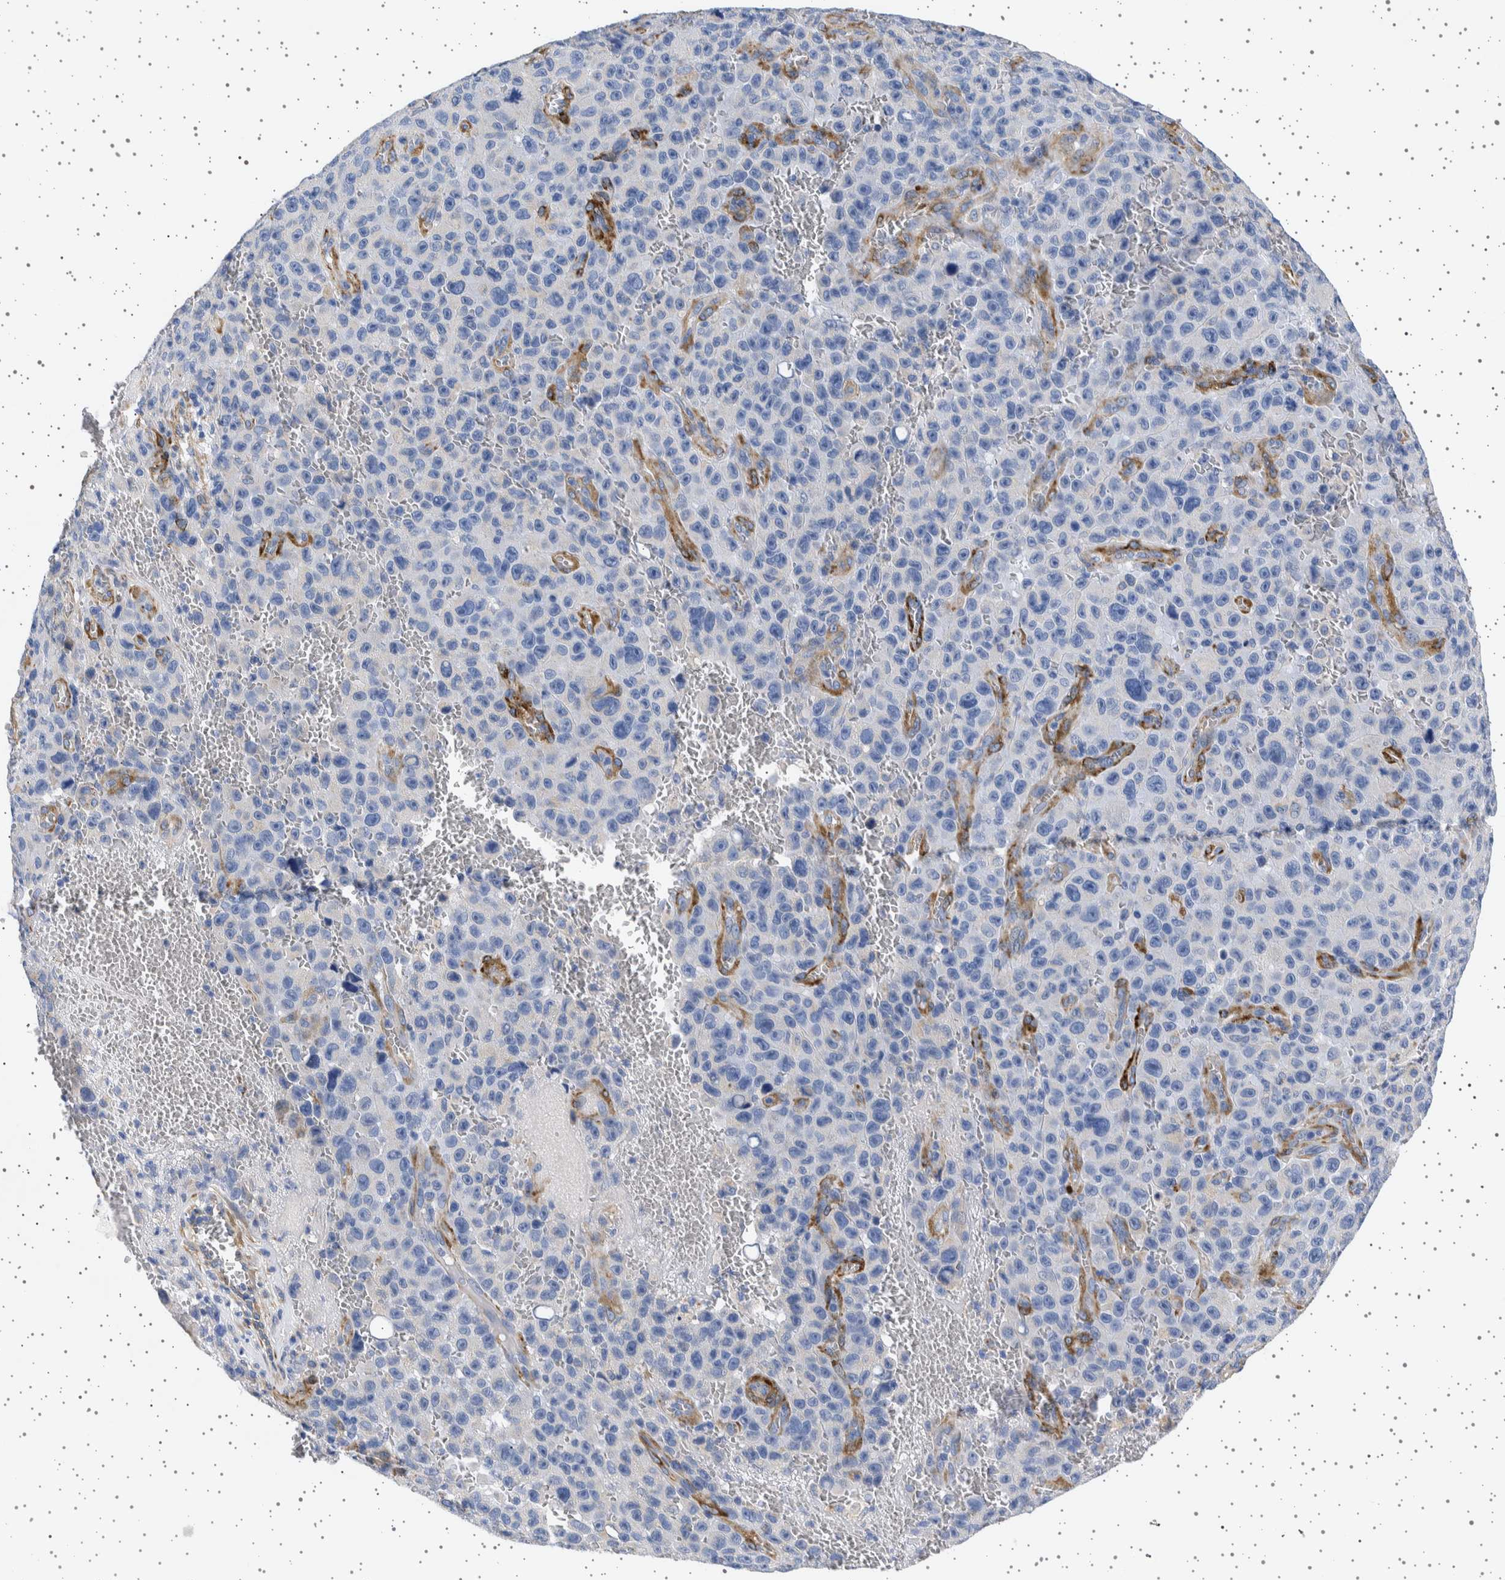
{"staining": {"intensity": "negative", "quantity": "none", "location": "none"}, "tissue": "melanoma", "cell_type": "Tumor cells", "image_type": "cancer", "snomed": [{"axis": "morphology", "description": "Malignant melanoma, NOS"}, {"axis": "topography", "description": "Skin"}], "caption": "IHC micrograph of malignant melanoma stained for a protein (brown), which displays no expression in tumor cells.", "gene": "SEPTIN4", "patient": {"sex": "female", "age": 82}}